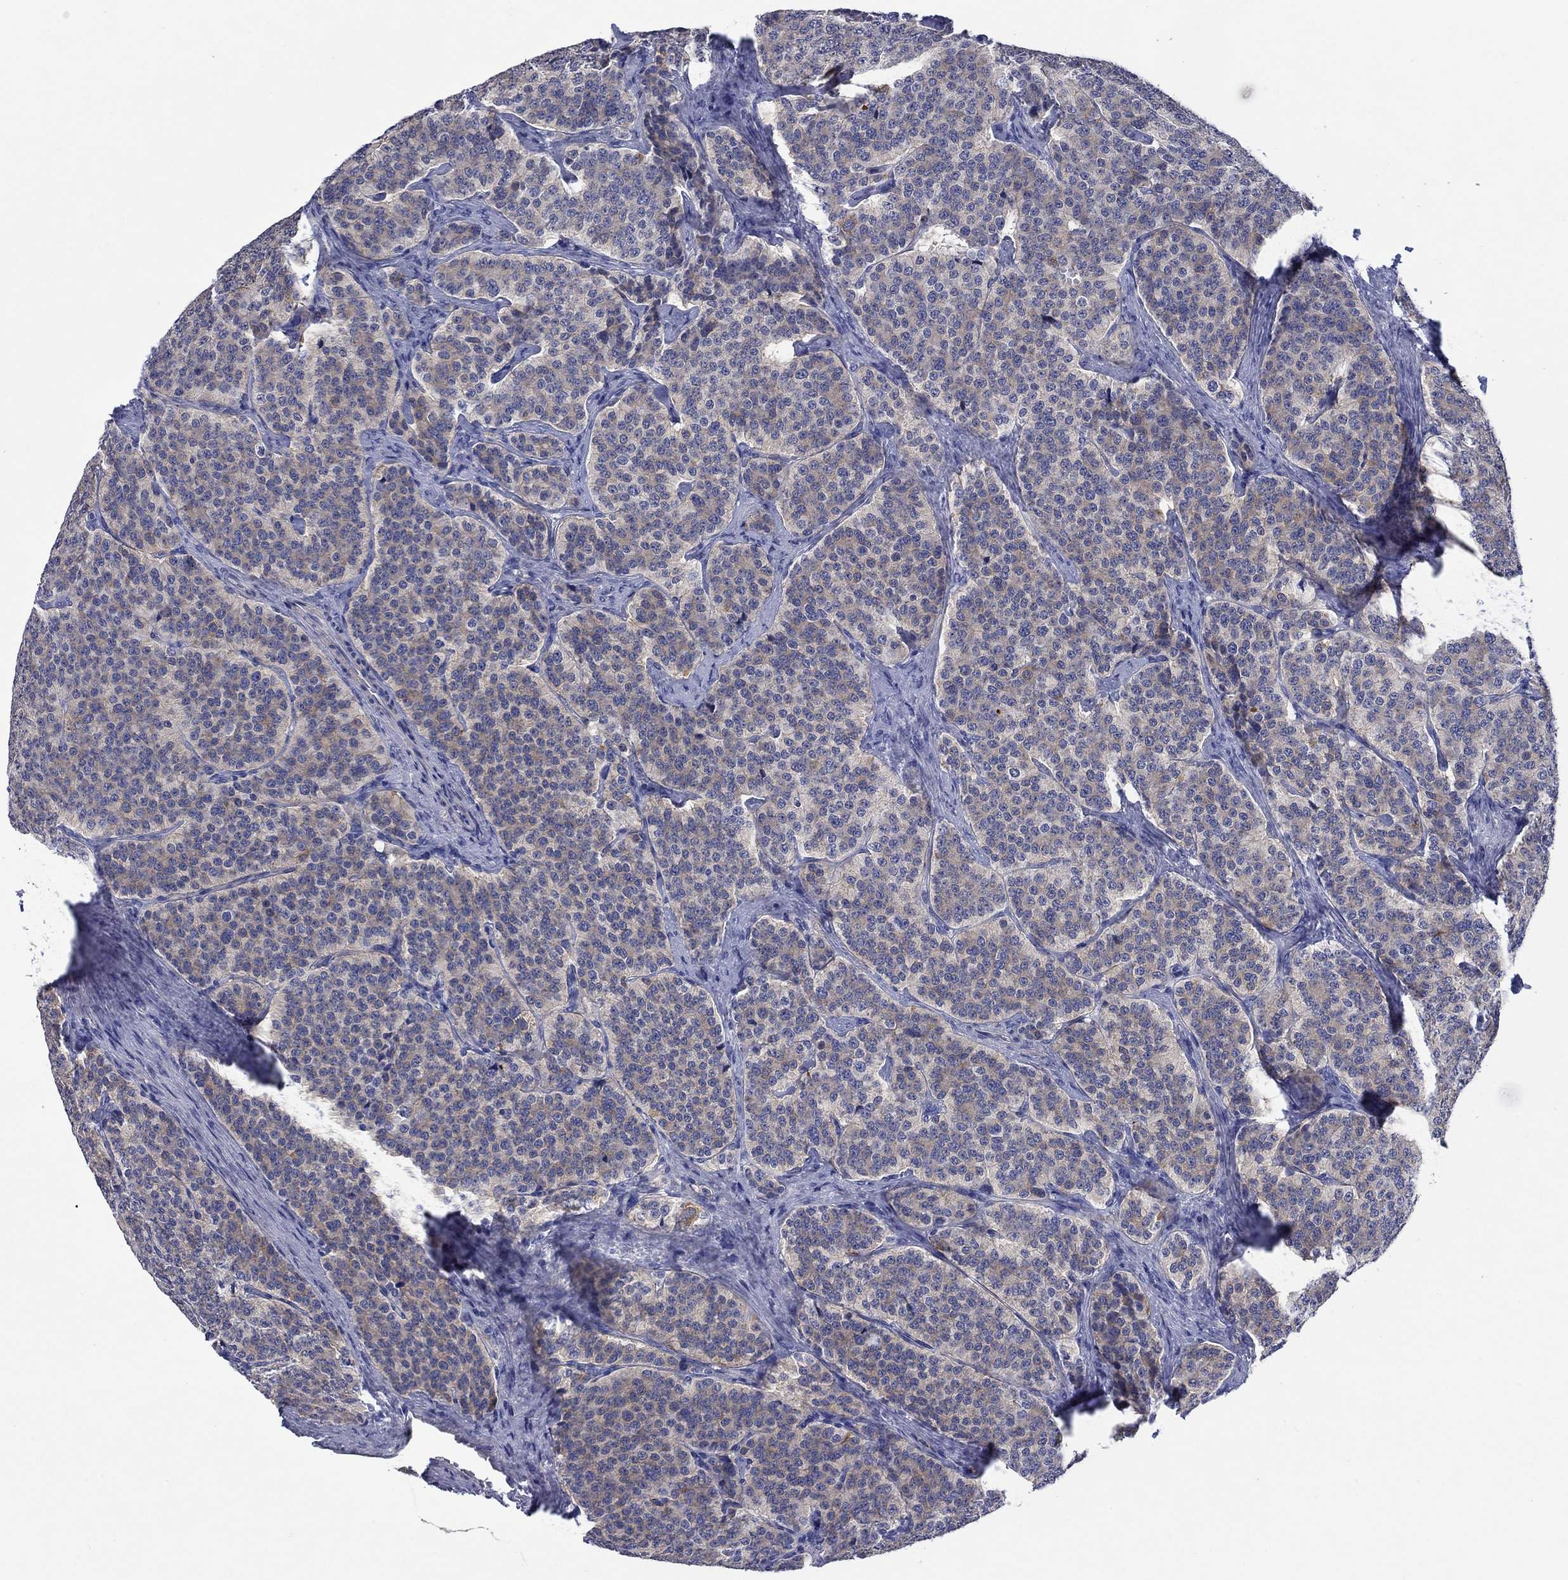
{"staining": {"intensity": "weak", "quantity": "25%-75%", "location": "cytoplasmic/membranous"}, "tissue": "carcinoid", "cell_type": "Tumor cells", "image_type": "cancer", "snomed": [{"axis": "morphology", "description": "Carcinoid, malignant, NOS"}, {"axis": "topography", "description": "Small intestine"}], "caption": "Immunohistochemistry (IHC) micrograph of neoplastic tissue: human carcinoid stained using immunohistochemistry displays low levels of weak protein expression localized specifically in the cytoplasmic/membranous of tumor cells, appearing as a cytoplasmic/membranous brown color.", "gene": "HDC", "patient": {"sex": "female", "age": 58}}